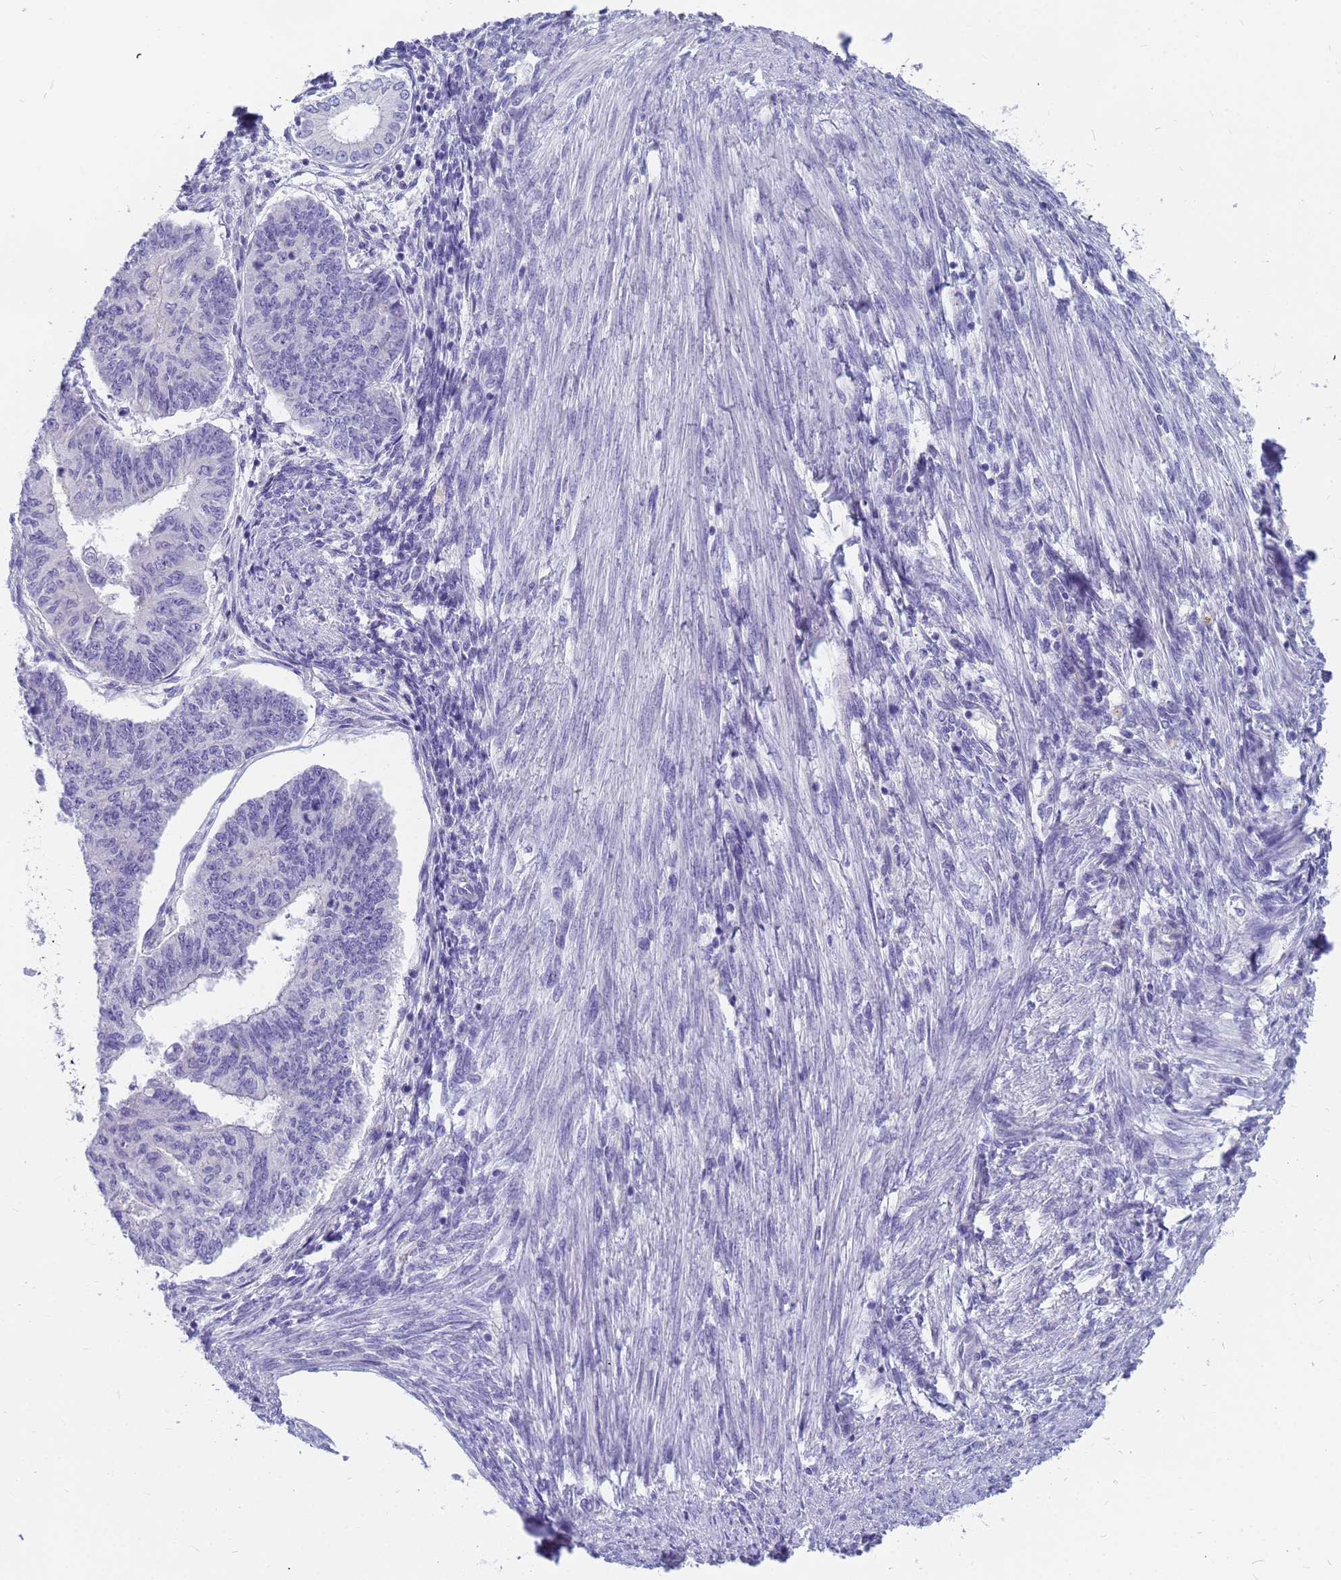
{"staining": {"intensity": "negative", "quantity": "none", "location": "none"}, "tissue": "endometrial cancer", "cell_type": "Tumor cells", "image_type": "cancer", "snomed": [{"axis": "morphology", "description": "Adenocarcinoma, NOS"}, {"axis": "topography", "description": "Endometrium"}], "caption": "Photomicrograph shows no protein positivity in tumor cells of endometrial adenocarcinoma tissue. (DAB (3,3'-diaminobenzidine) IHC visualized using brightfield microscopy, high magnification).", "gene": "RNASE2", "patient": {"sex": "female", "age": 32}}